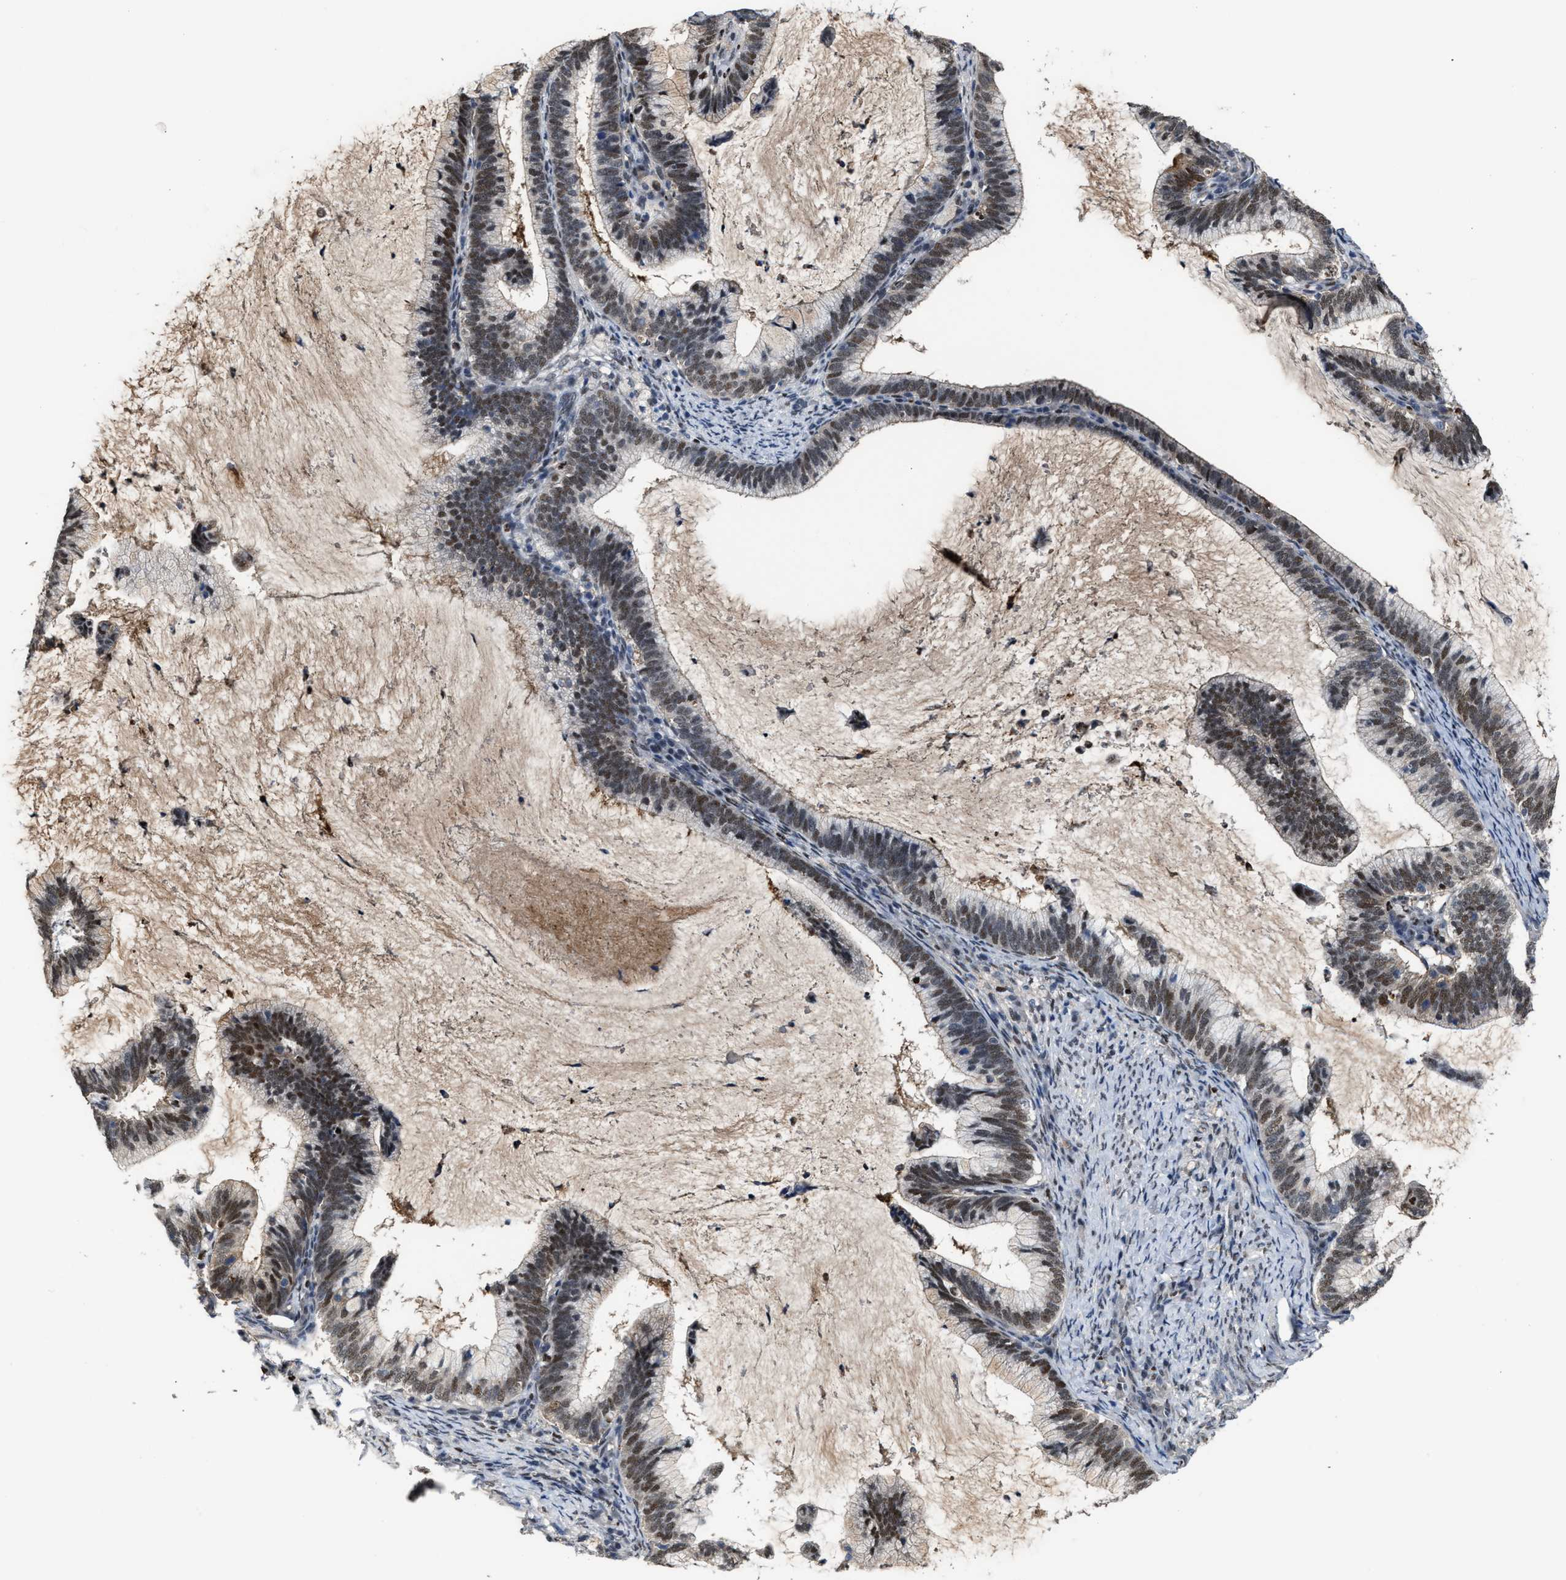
{"staining": {"intensity": "moderate", "quantity": ">75%", "location": "nuclear"}, "tissue": "cervical cancer", "cell_type": "Tumor cells", "image_type": "cancer", "snomed": [{"axis": "morphology", "description": "Adenocarcinoma, NOS"}, {"axis": "topography", "description": "Cervix"}], "caption": "This micrograph exhibits IHC staining of human cervical adenocarcinoma, with medium moderate nuclear expression in about >75% of tumor cells.", "gene": "ZNF20", "patient": {"sex": "female", "age": 36}}